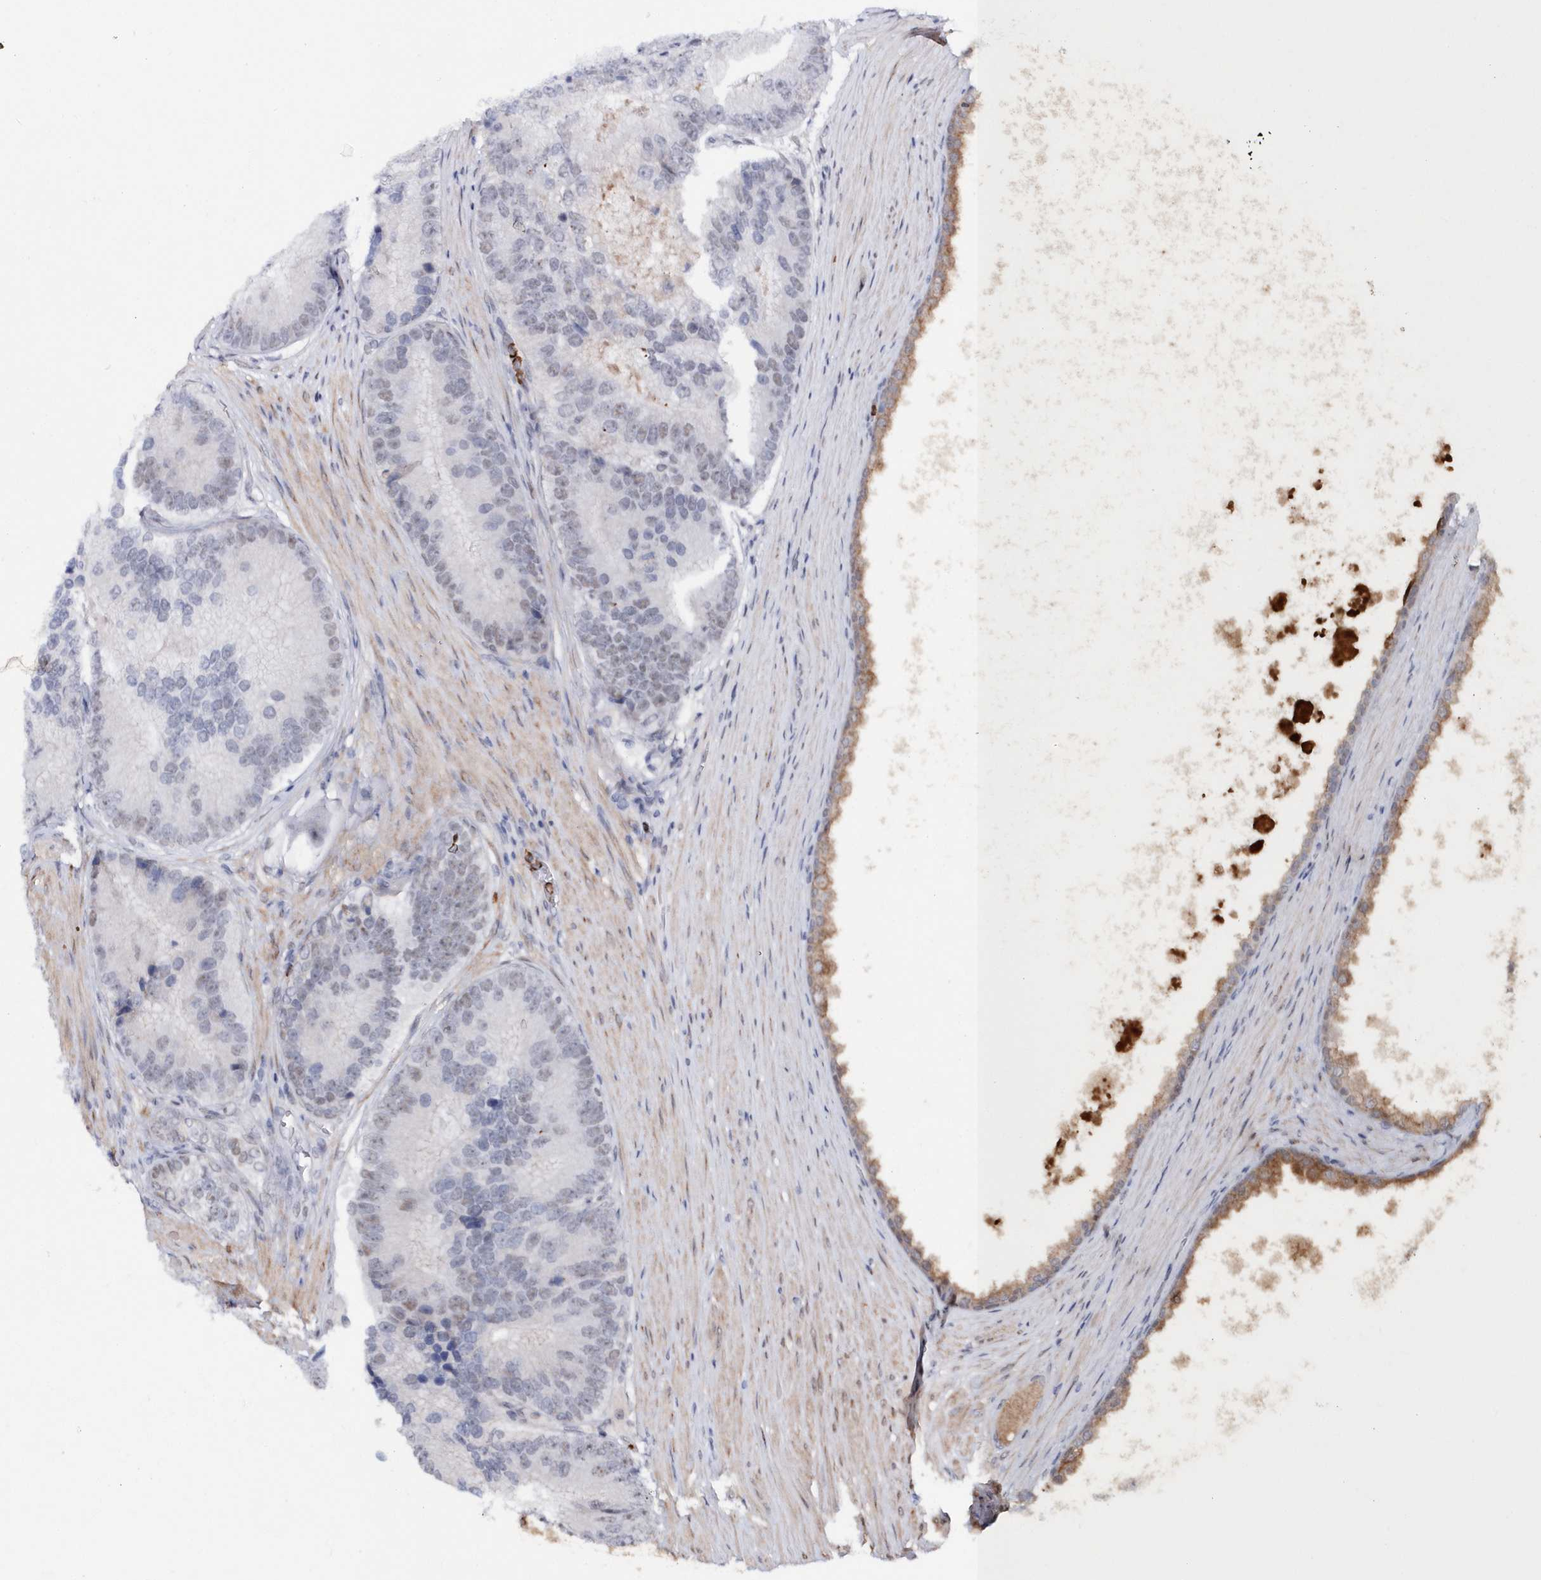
{"staining": {"intensity": "weak", "quantity": "<25%", "location": "nuclear"}, "tissue": "prostate cancer", "cell_type": "Tumor cells", "image_type": "cancer", "snomed": [{"axis": "morphology", "description": "Adenocarcinoma, High grade"}, {"axis": "topography", "description": "Prostate"}], "caption": "Tumor cells show no significant protein expression in prostate cancer (adenocarcinoma (high-grade)).", "gene": "ASCL4", "patient": {"sex": "male", "age": 70}}